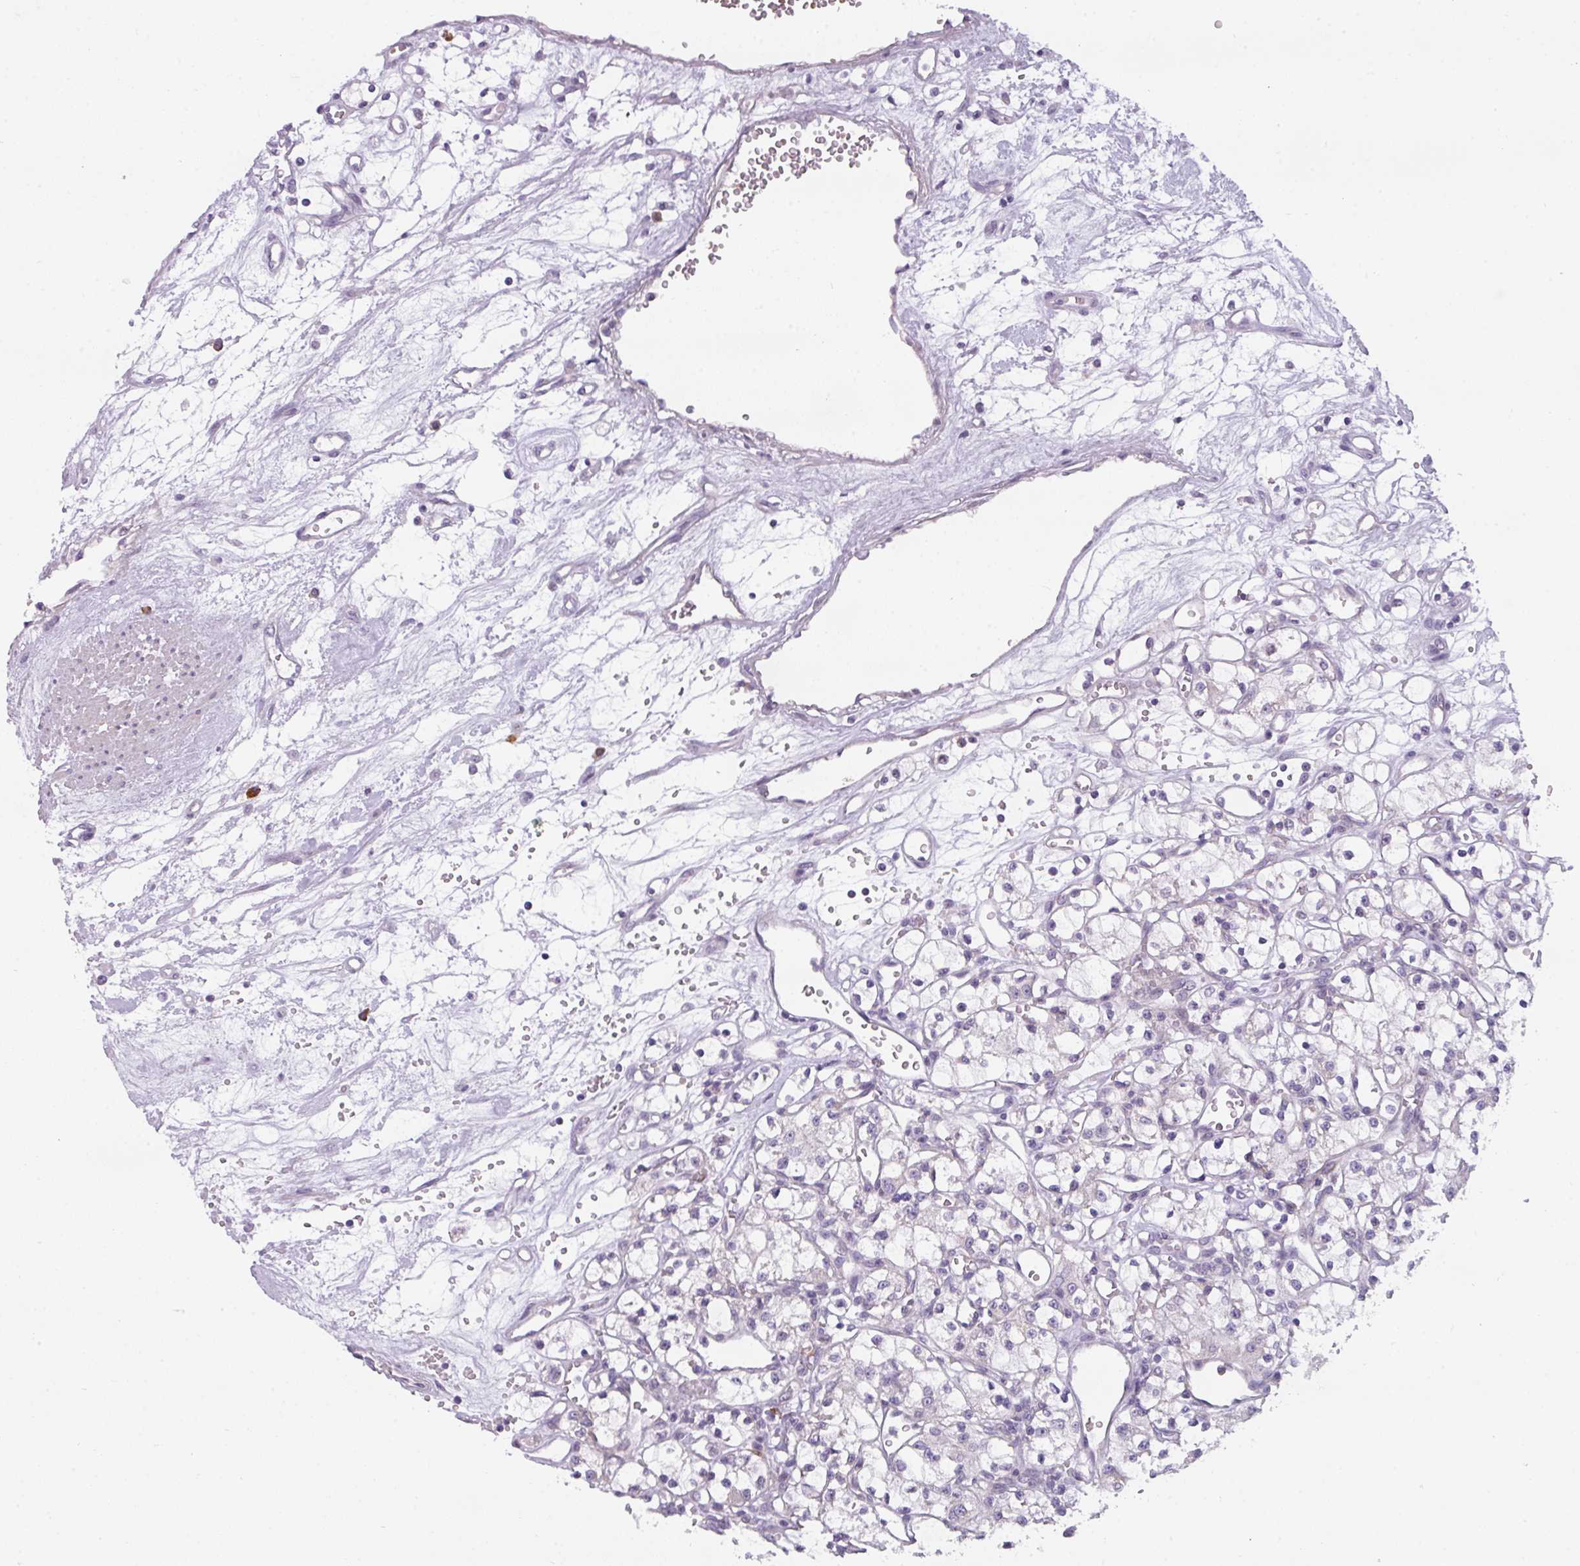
{"staining": {"intensity": "negative", "quantity": "none", "location": "none"}, "tissue": "renal cancer", "cell_type": "Tumor cells", "image_type": "cancer", "snomed": [{"axis": "morphology", "description": "Adenocarcinoma, NOS"}, {"axis": "topography", "description": "Kidney"}], "caption": "Immunohistochemical staining of renal adenocarcinoma demonstrates no significant expression in tumor cells.", "gene": "C2orf68", "patient": {"sex": "female", "age": 59}}